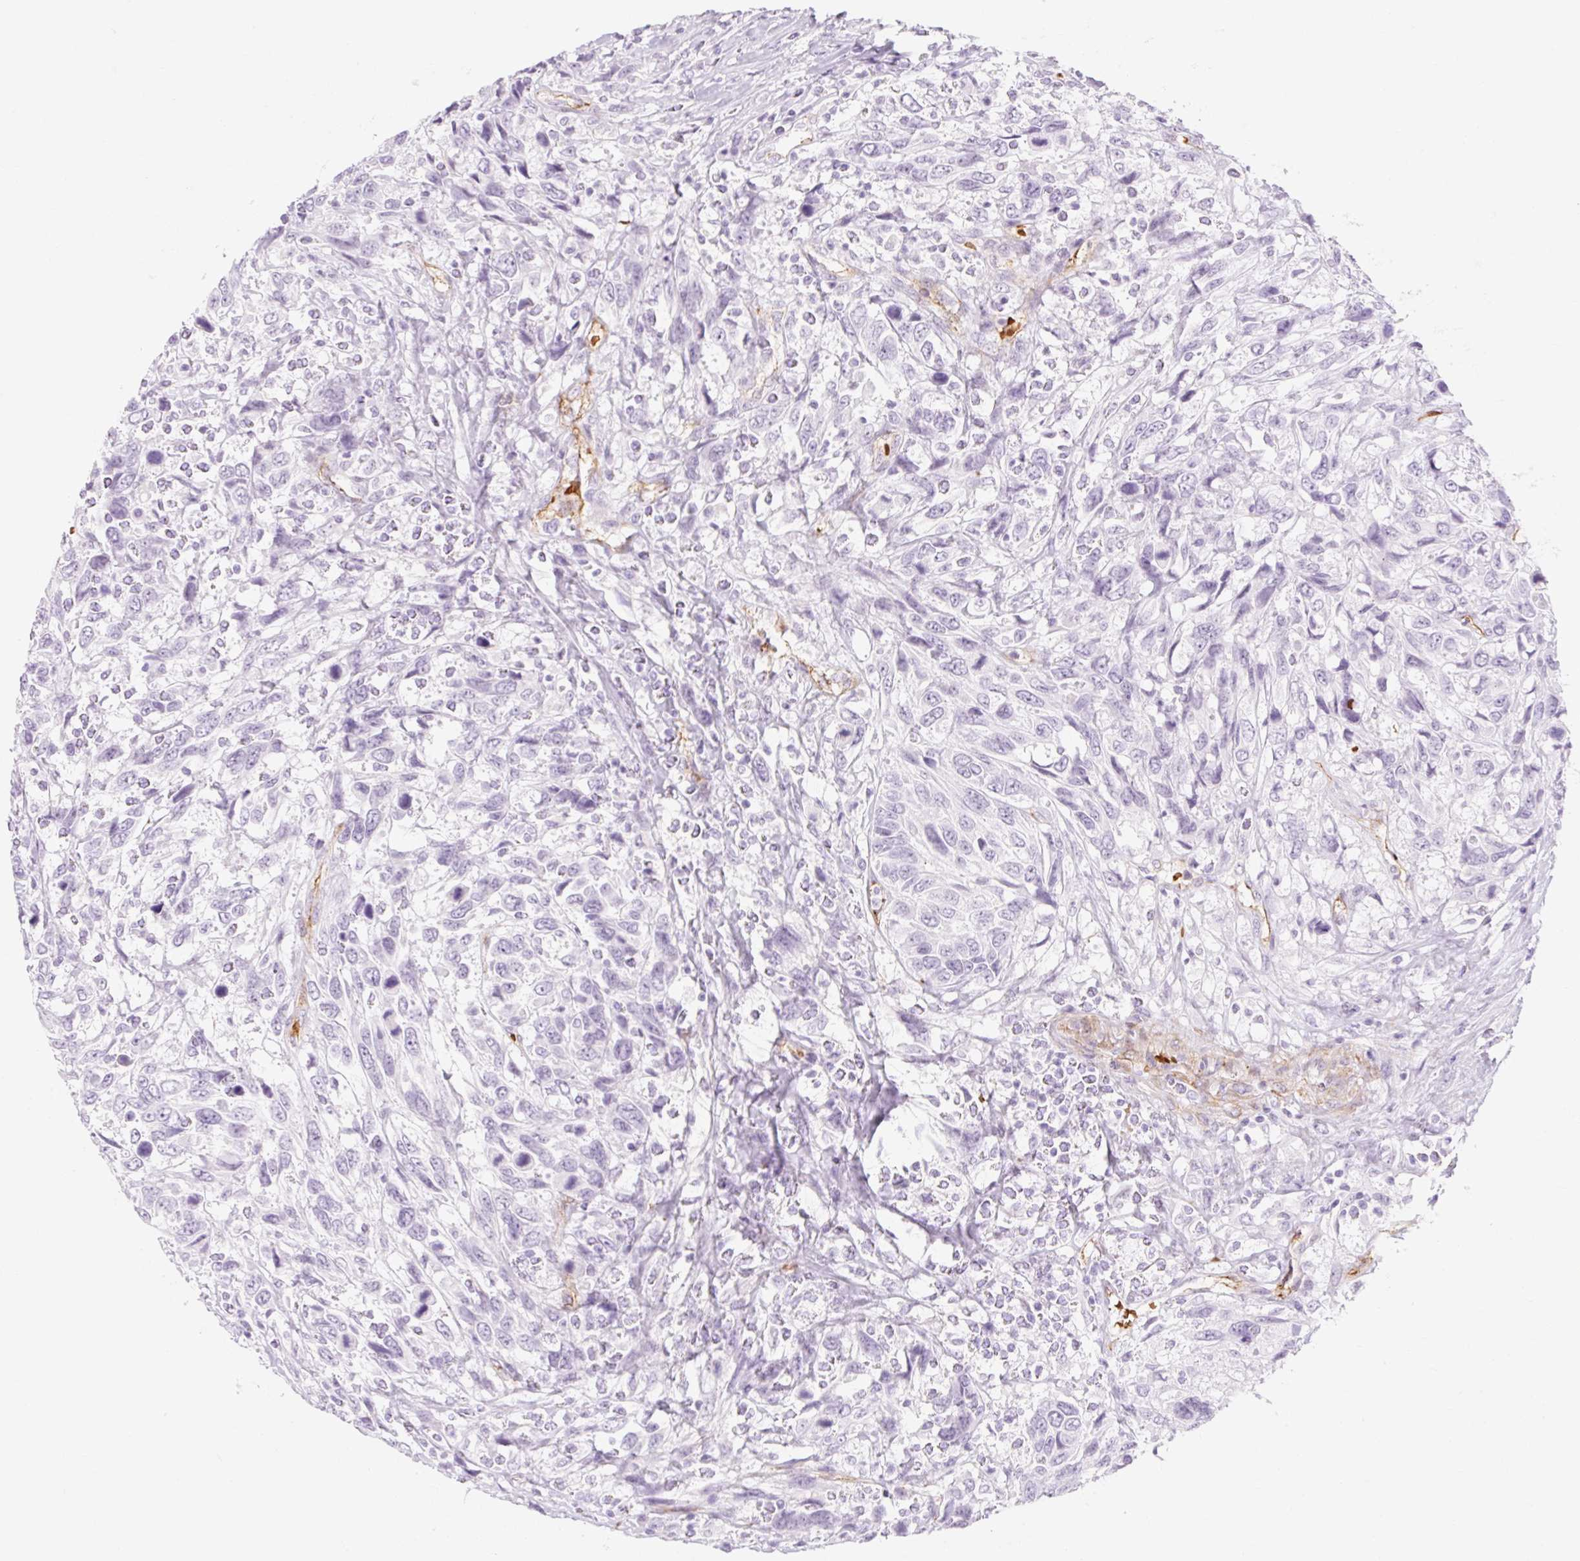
{"staining": {"intensity": "negative", "quantity": "none", "location": "none"}, "tissue": "urothelial cancer", "cell_type": "Tumor cells", "image_type": "cancer", "snomed": [{"axis": "morphology", "description": "Urothelial carcinoma, High grade"}, {"axis": "topography", "description": "Urinary bladder"}], "caption": "High magnification brightfield microscopy of urothelial cancer stained with DAB (3,3'-diaminobenzidine) (brown) and counterstained with hematoxylin (blue): tumor cells show no significant expression.", "gene": "TAF1L", "patient": {"sex": "female", "age": 70}}